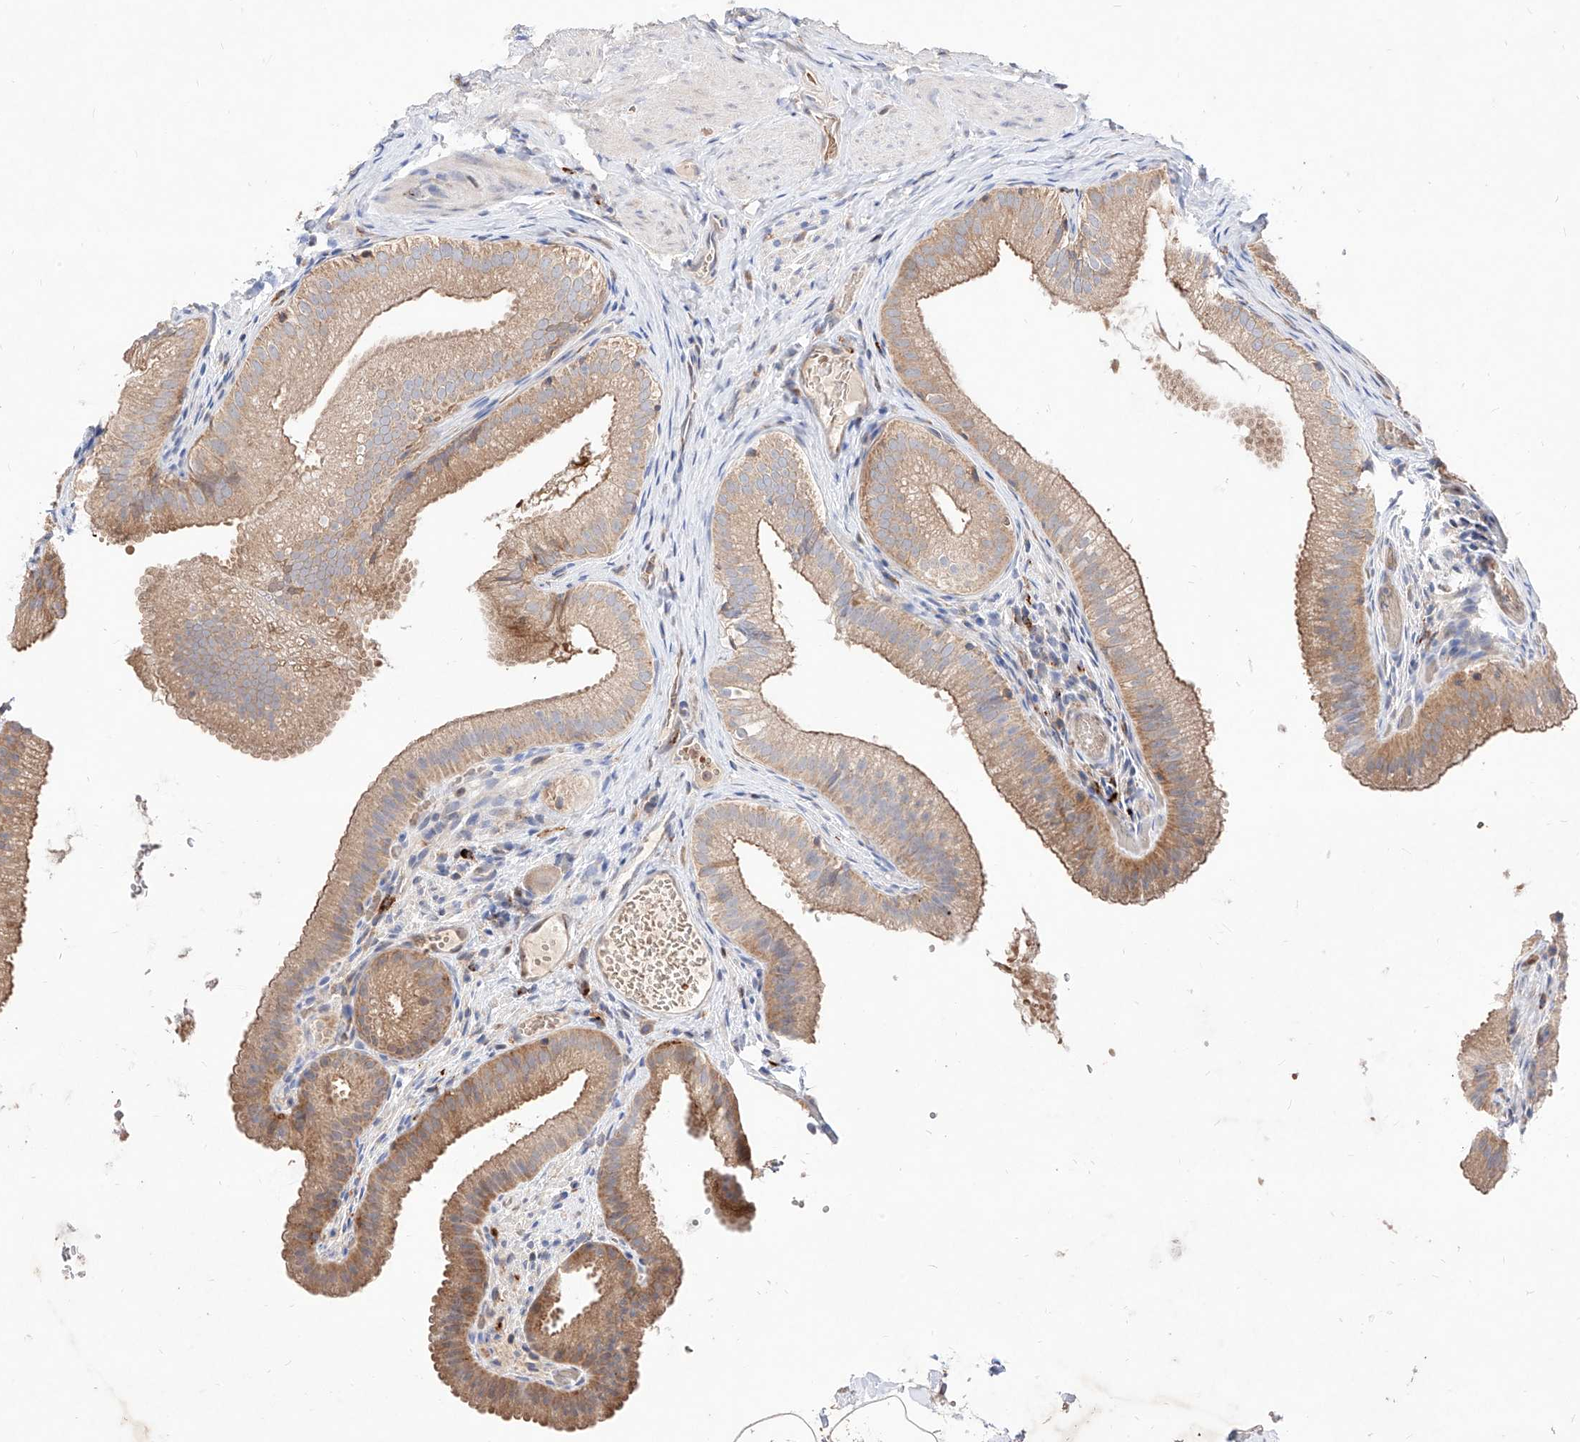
{"staining": {"intensity": "moderate", "quantity": ">75%", "location": "cytoplasmic/membranous"}, "tissue": "gallbladder", "cell_type": "Glandular cells", "image_type": "normal", "snomed": [{"axis": "morphology", "description": "Normal tissue, NOS"}, {"axis": "topography", "description": "Gallbladder"}], "caption": "DAB immunohistochemical staining of unremarkable human gallbladder demonstrates moderate cytoplasmic/membranous protein expression in approximately >75% of glandular cells. The staining is performed using DAB (3,3'-diaminobenzidine) brown chromogen to label protein expression. The nuclei are counter-stained blue using hematoxylin.", "gene": "TSNAX", "patient": {"sex": "female", "age": 30}}